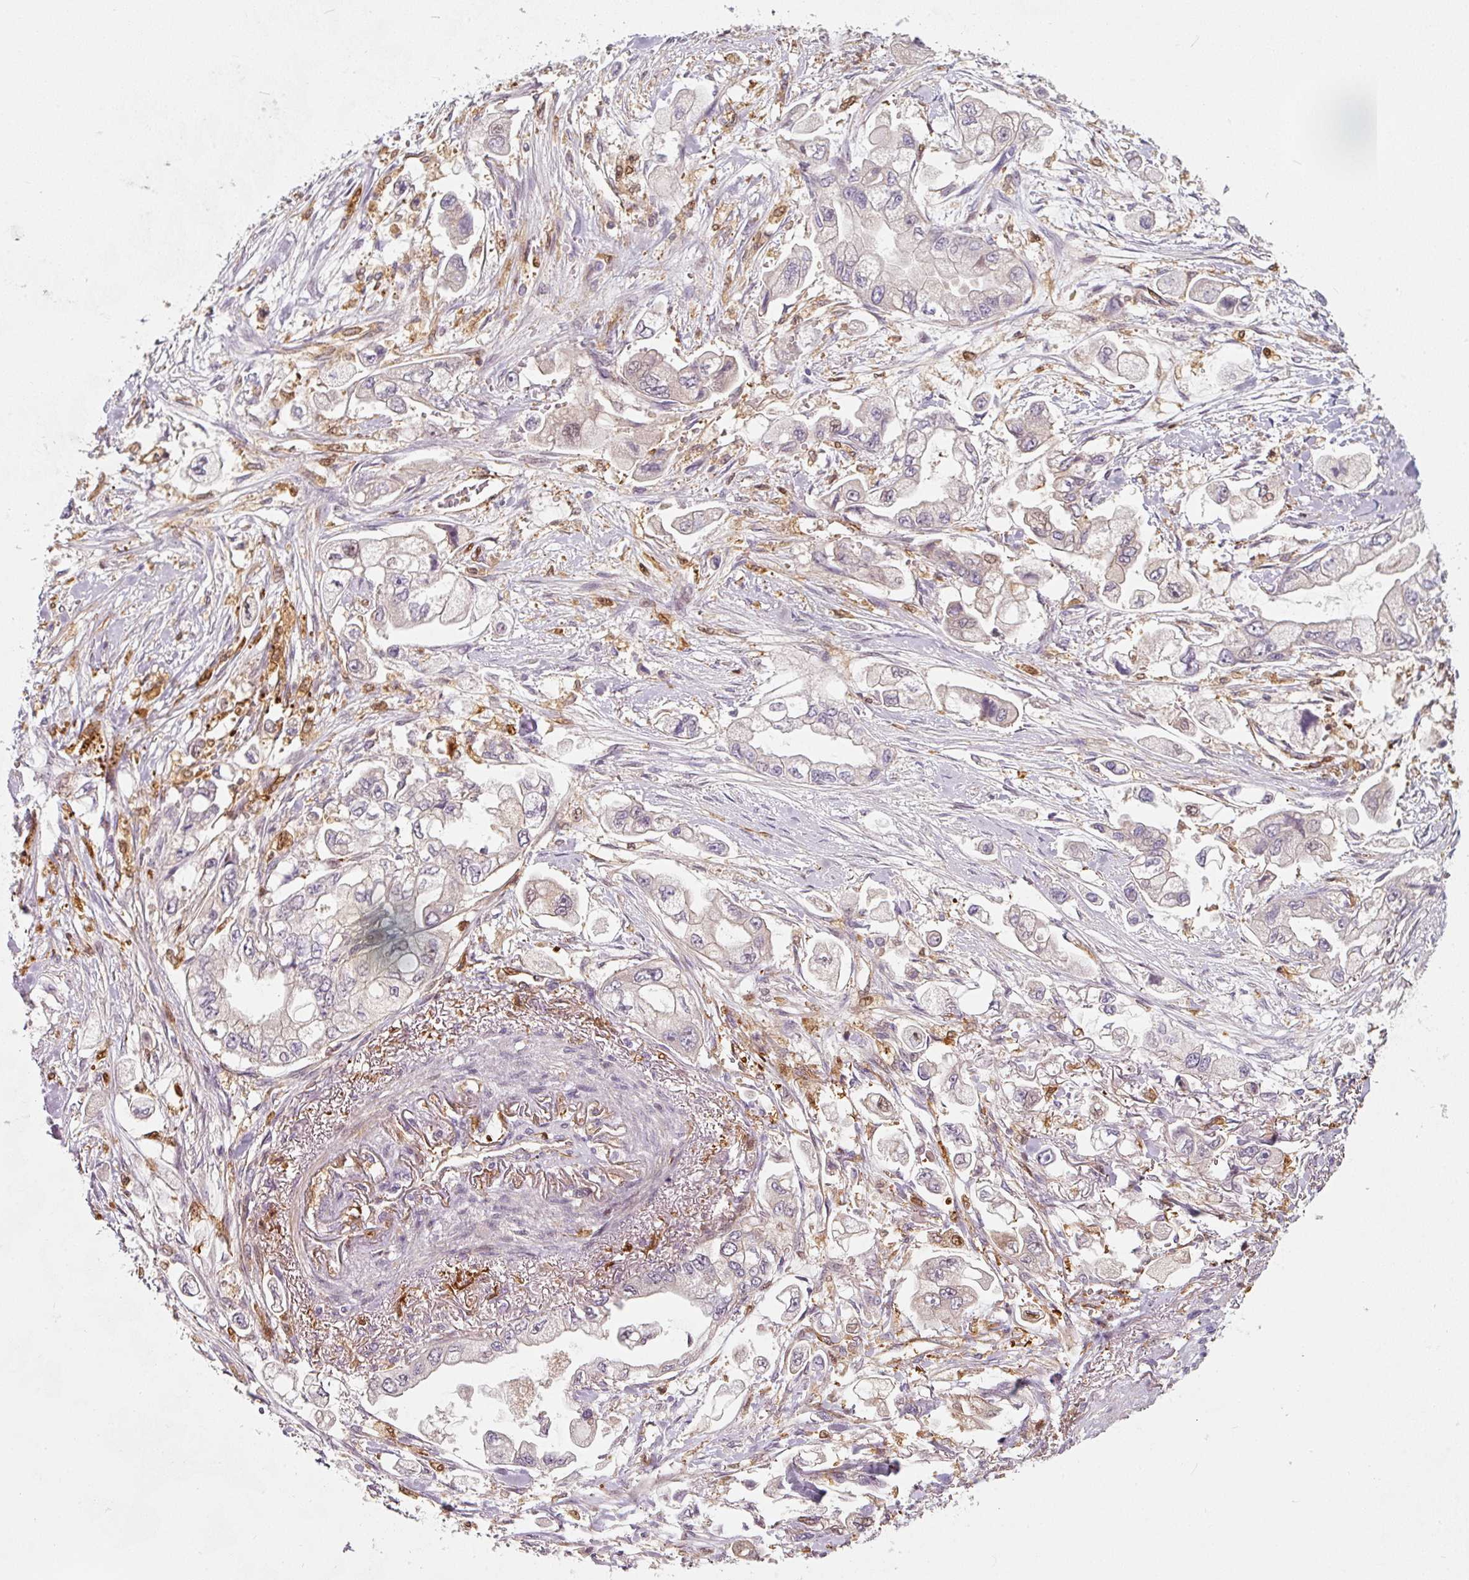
{"staining": {"intensity": "negative", "quantity": "none", "location": "none"}, "tissue": "stomach cancer", "cell_type": "Tumor cells", "image_type": "cancer", "snomed": [{"axis": "morphology", "description": "Adenocarcinoma, NOS"}, {"axis": "topography", "description": "Stomach"}], "caption": "A histopathology image of stomach cancer stained for a protein demonstrates no brown staining in tumor cells. (Immunohistochemistry, brightfield microscopy, high magnification).", "gene": "IQGAP2", "patient": {"sex": "male", "age": 62}}